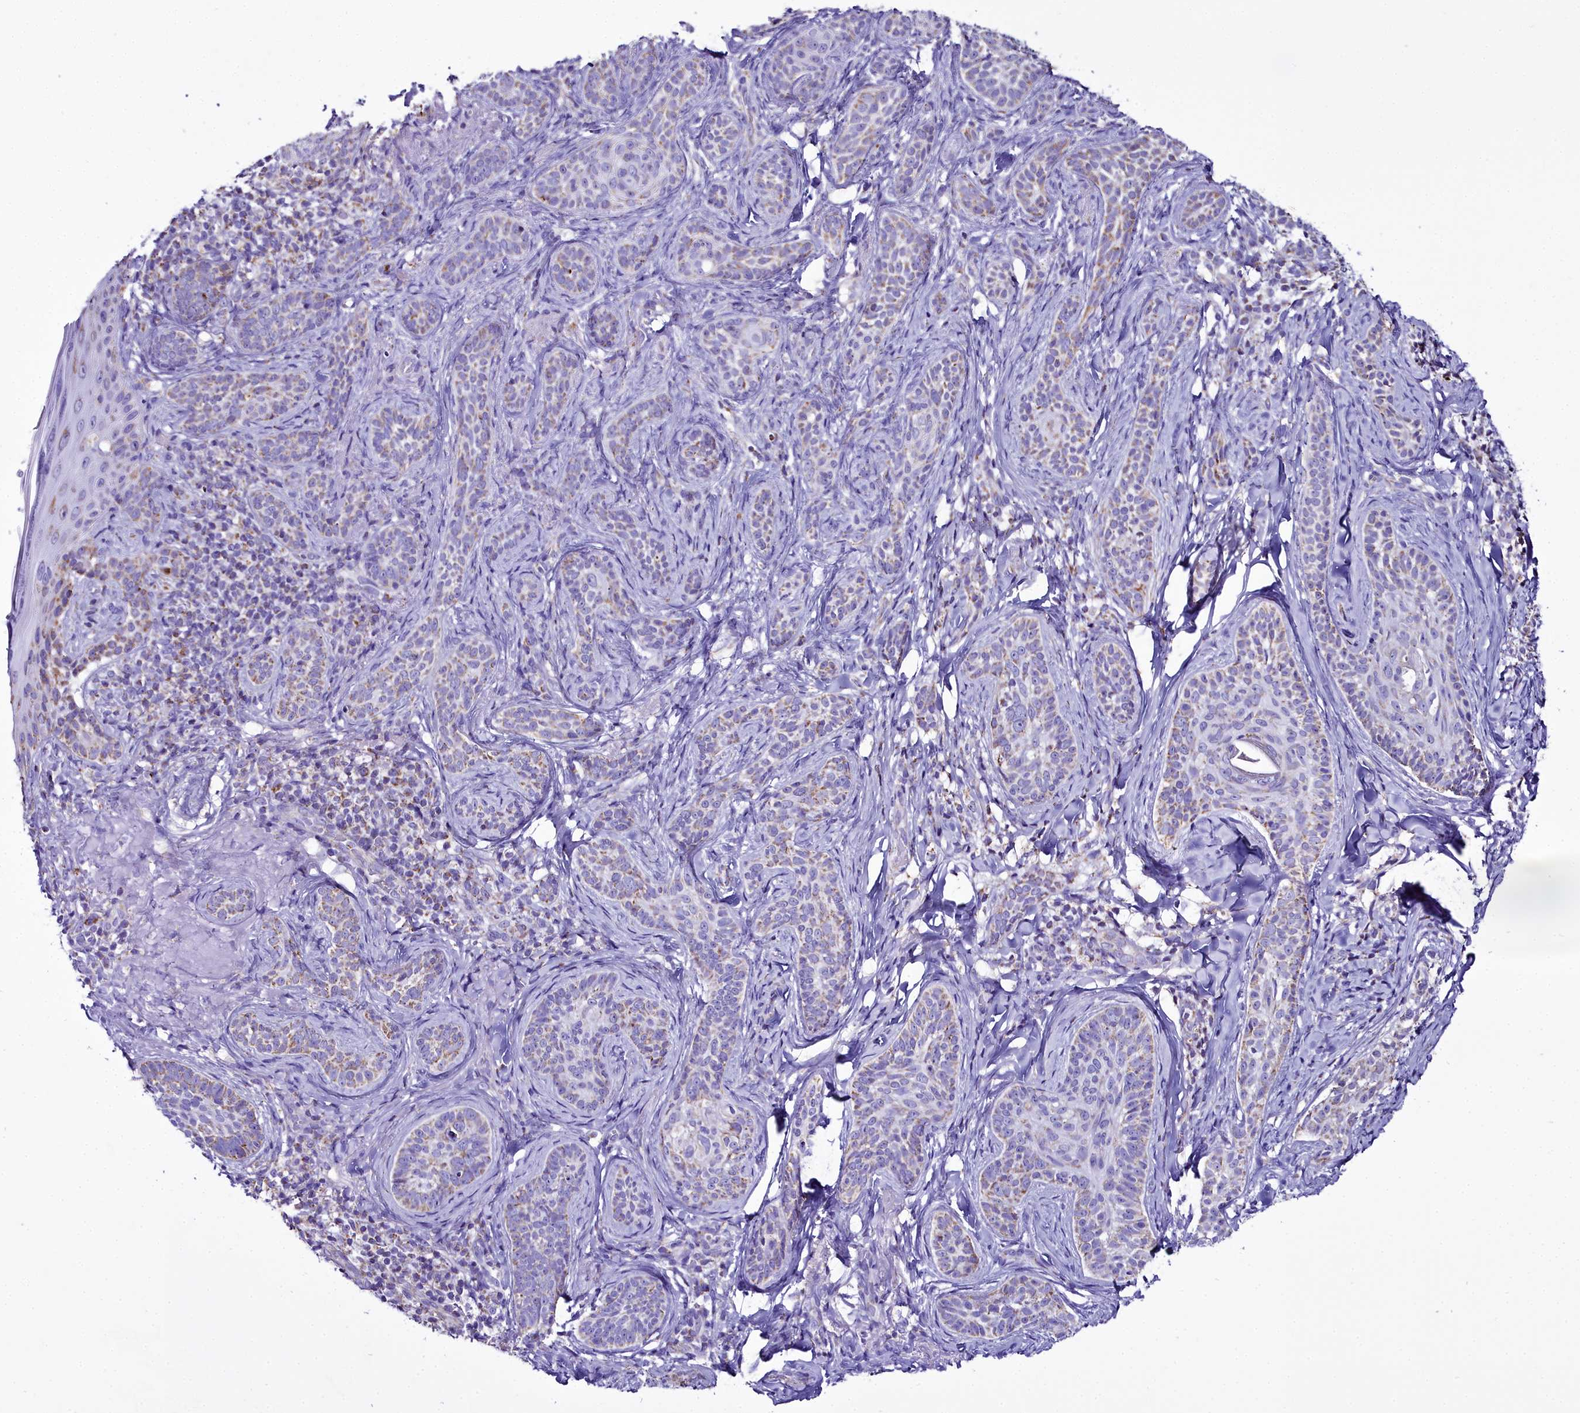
{"staining": {"intensity": "weak", "quantity": "25%-75%", "location": "cytoplasmic/membranous"}, "tissue": "skin cancer", "cell_type": "Tumor cells", "image_type": "cancer", "snomed": [{"axis": "morphology", "description": "Basal cell carcinoma"}, {"axis": "topography", "description": "Skin"}], "caption": "Immunohistochemical staining of human skin basal cell carcinoma displays low levels of weak cytoplasmic/membranous positivity in approximately 25%-75% of tumor cells.", "gene": "WDFY3", "patient": {"sex": "male", "age": 71}}